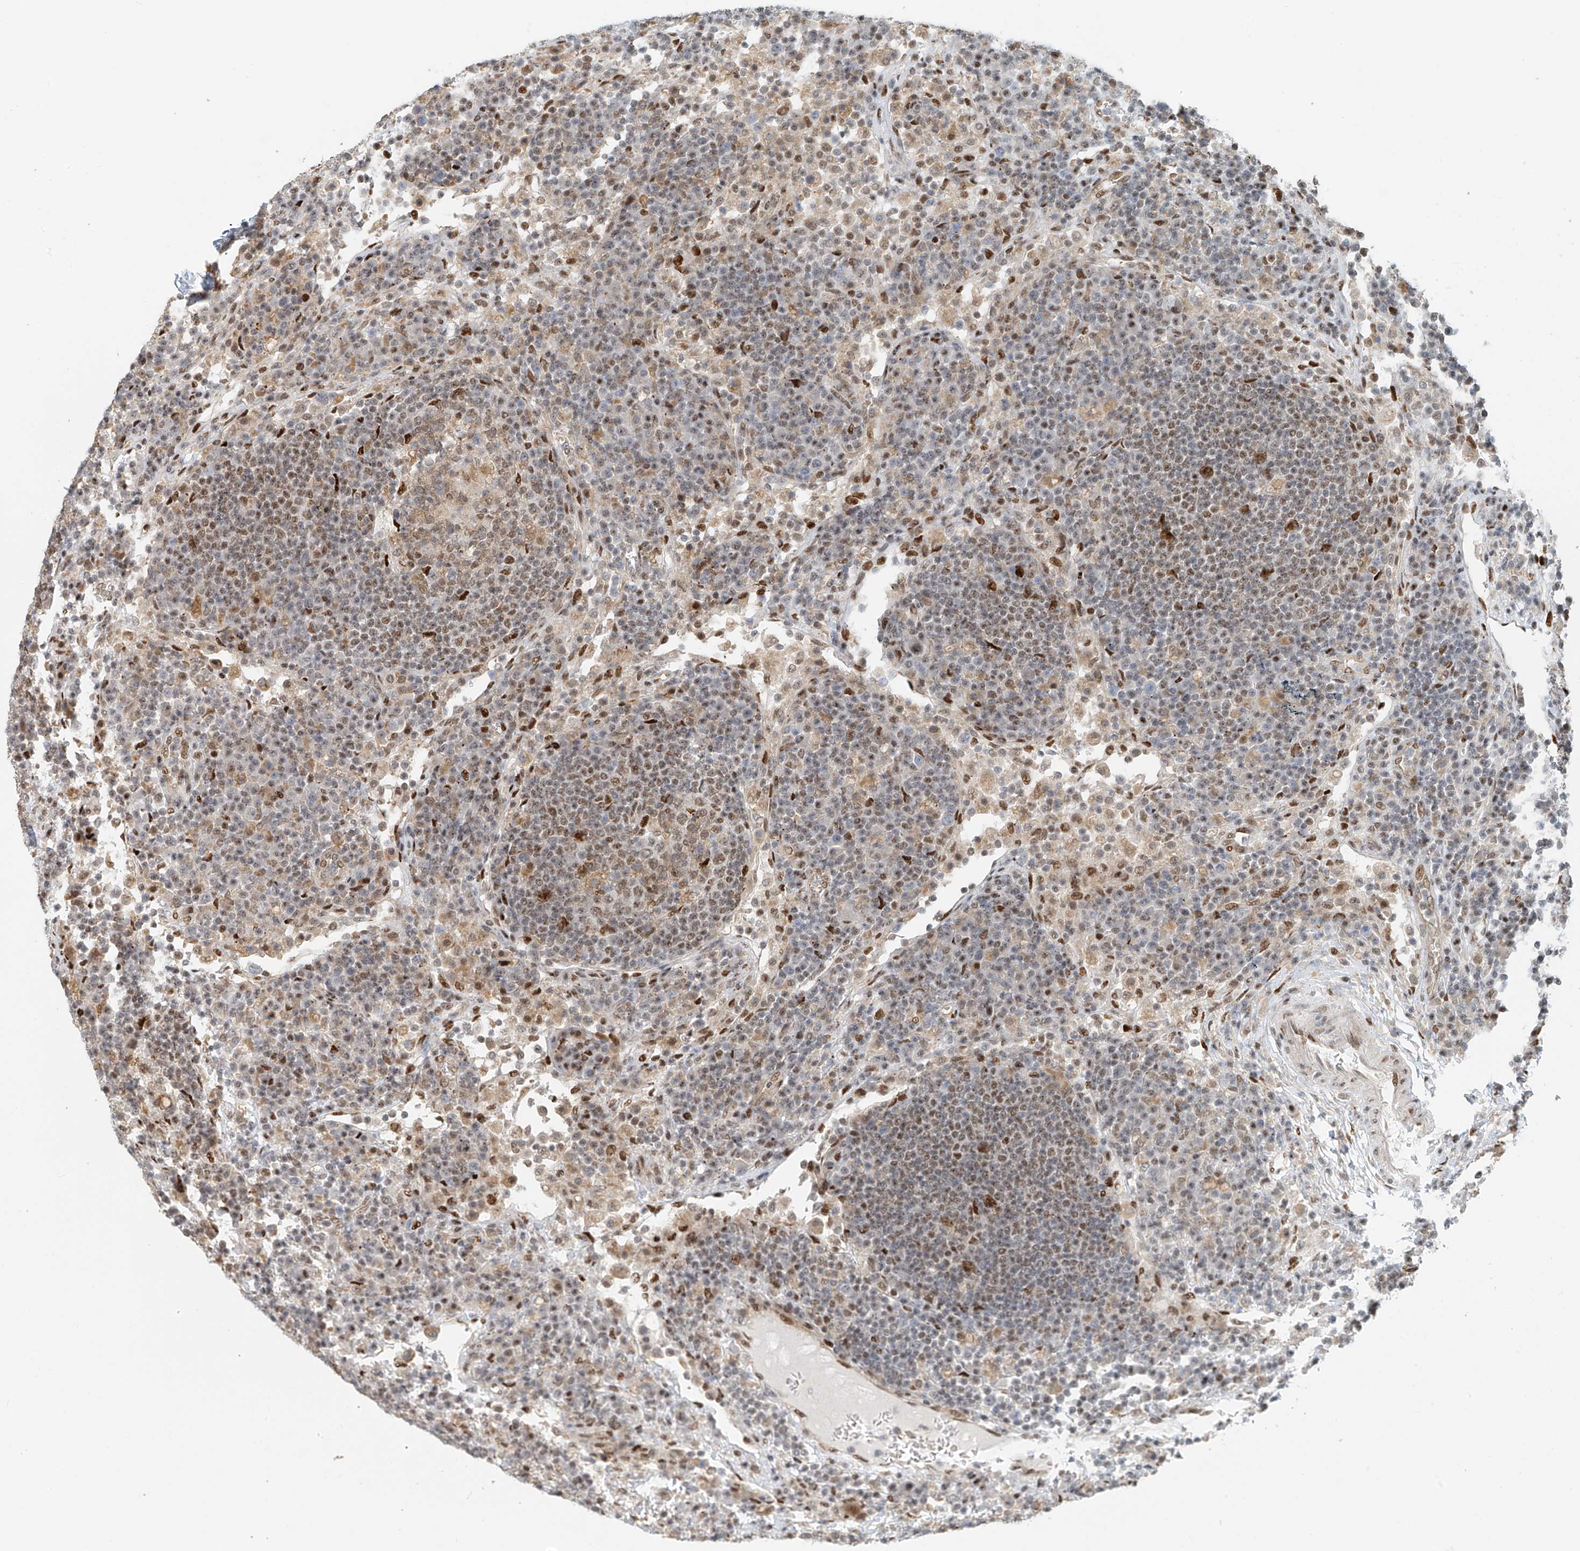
{"staining": {"intensity": "weak", "quantity": ">75%", "location": "nuclear"}, "tissue": "lymph node", "cell_type": "Germinal center cells", "image_type": "normal", "snomed": [{"axis": "morphology", "description": "Normal tissue, NOS"}, {"axis": "topography", "description": "Lymph node"}], "caption": "A brown stain shows weak nuclear positivity of a protein in germinal center cells of benign human lymph node.", "gene": "ZNF514", "patient": {"sex": "female", "age": 53}}